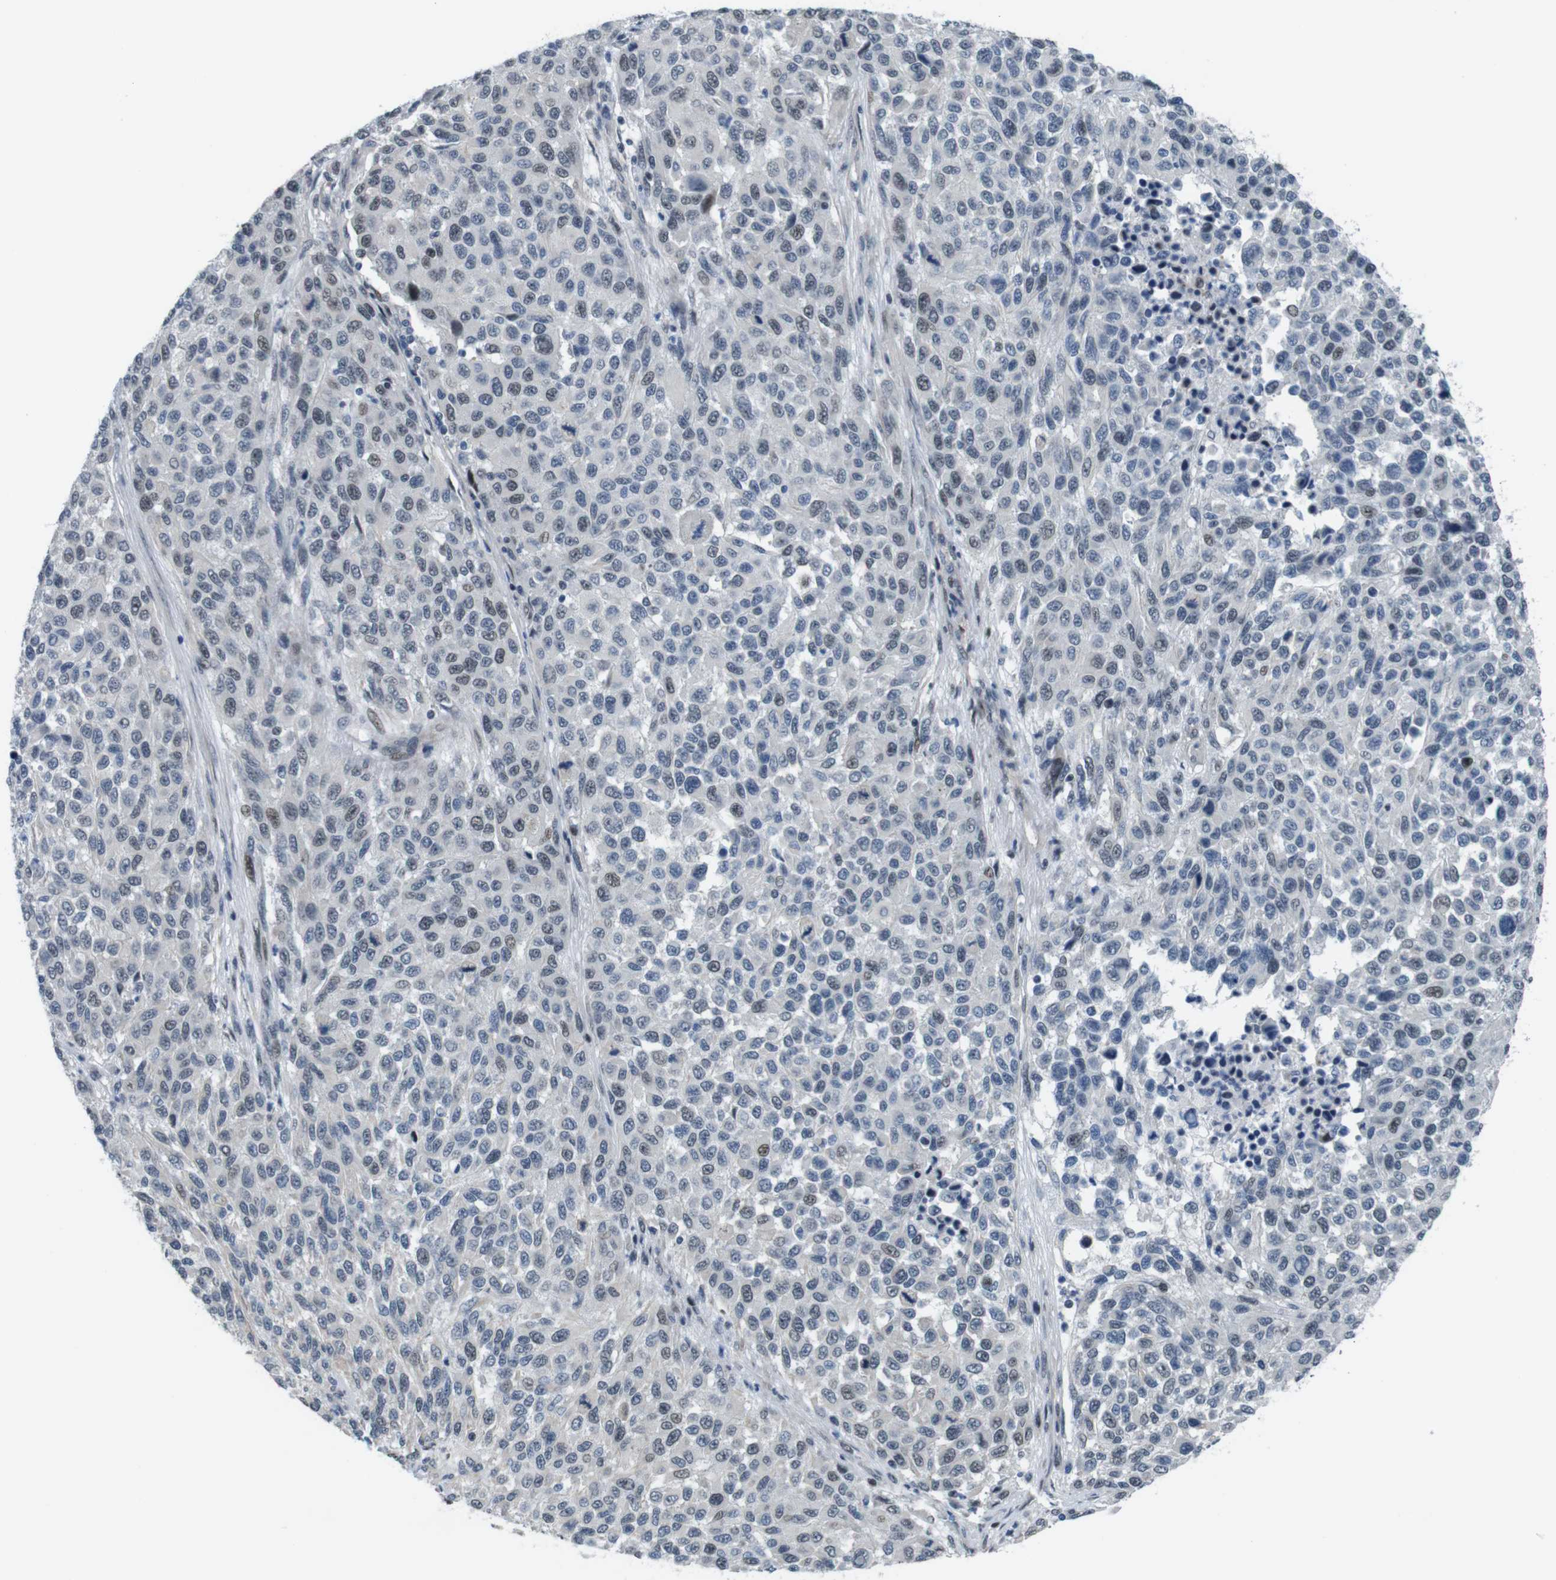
{"staining": {"intensity": "weak", "quantity": "<25%", "location": "nuclear"}, "tissue": "melanoma", "cell_type": "Tumor cells", "image_type": "cancer", "snomed": [{"axis": "morphology", "description": "Malignant melanoma, Metastatic site"}, {"axis": "topography", "description": "Lymph node"}], "caption": "Immunohistochemistry image of neoplastic tissue: human malignant melanoma (metastatic site) stained with DAB (3,3'-diaminobenzidine) displays no significant protein expression in tumor cells.", "gene": "SMCO2", "patient": {"sex": "male", "age": 61}}